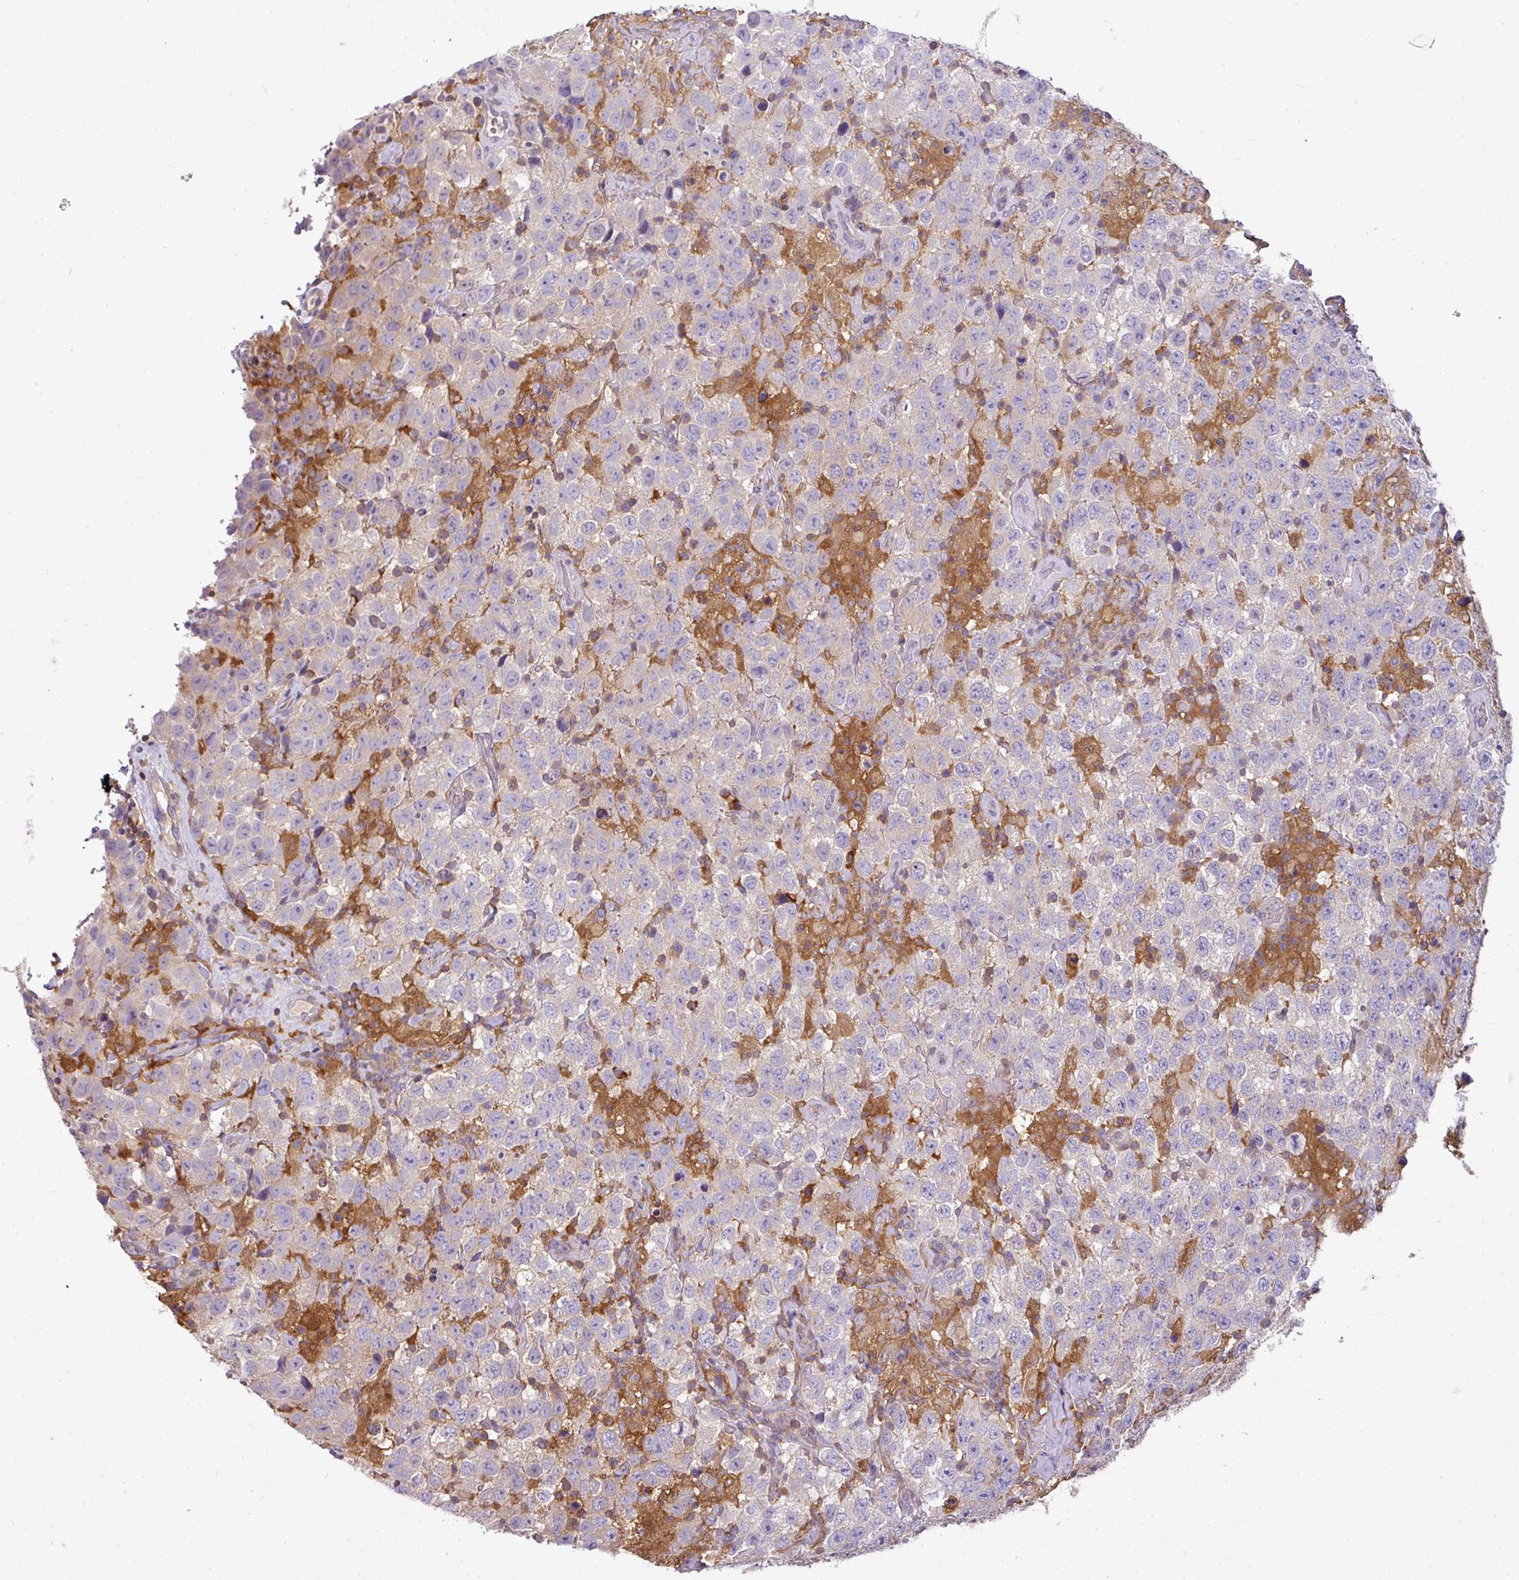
{"staining": {"intensity": "negative", "quantity": "none", "location": "none"}, "tissue": "testis cancer", "cell_type": "Tumor cells", "image_type": "cancer", "snomed": [{"axis": "morphology", "description": "Seminoma, NOS"}, {"axis": "topography", "description": "Testis"}], "caption": "Immunohistochemical staining of testis cancer (seminoma) demonstrates no significant positivity in tumor cells. (Immunohistochemistry (ihc), brightfield microscopy, high magnification).", "gene": "STAT5A", "patient": {"sex": "male", "age": 41}}